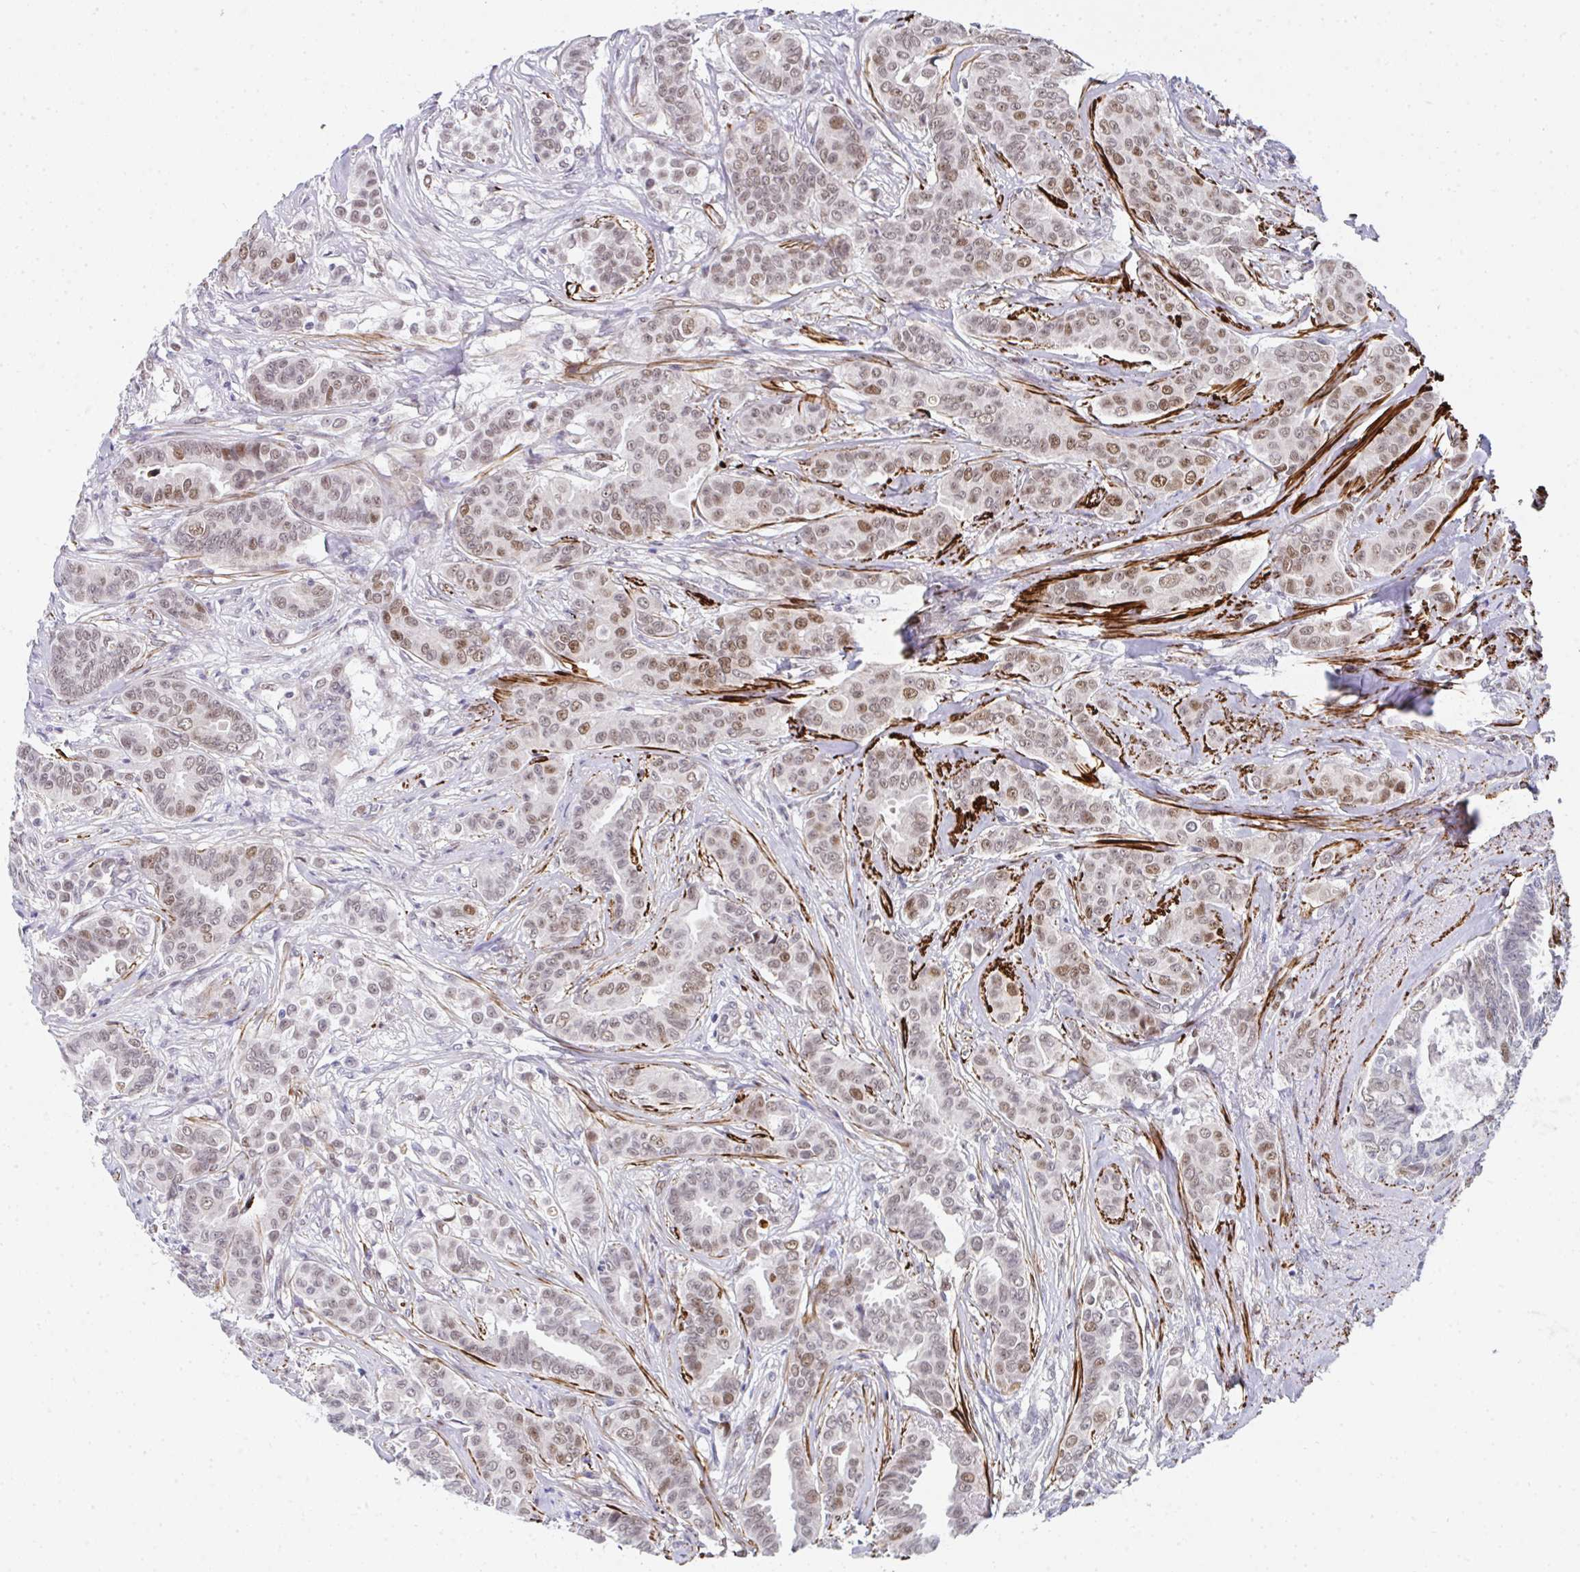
{"staining": {"intensity": "weak", "quantity": ">75%", "location": "nuclear"}, "tissue": "breast cancer", "cell_type": "Tumor cells", "image_type": "cancer", "snomed": [{"axis": "morphology", "description": "Duct carcinoma"}, {"axis": "topography", "description": "Breast"}], "caption": "This histopathology image demonstrates infiltrating ductal carcinoma (breast) stained with immunohistochemistry to label a protein in brown. The nuclear of tumor cells show weak positivity for the protein. Nuclei are counter-stained blue.", "gene": "GINS2", "patient": {"sex": "female", "age": 45}}